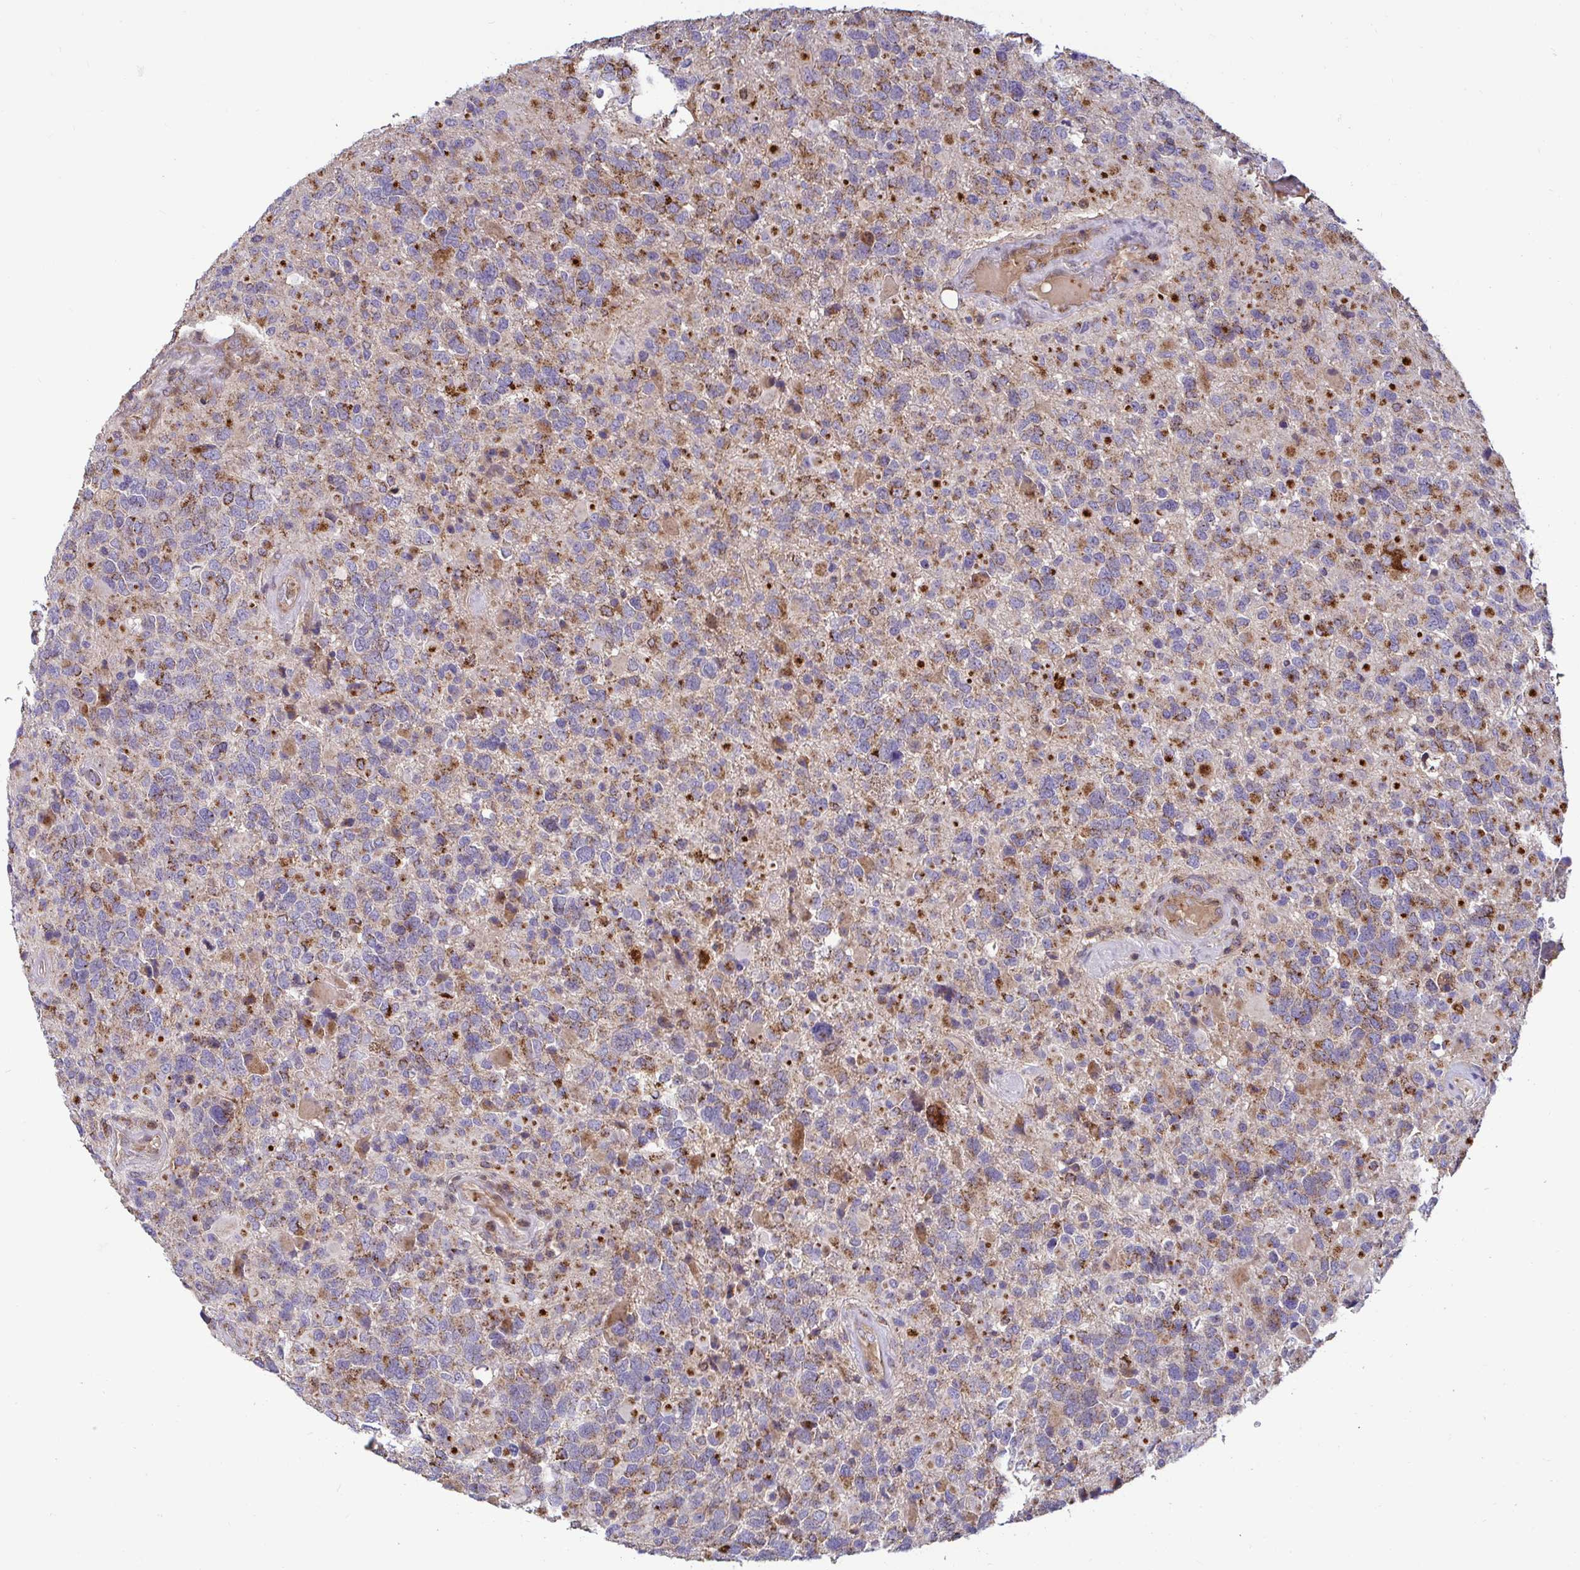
{"staining": {"intensity": "moderate", "quantity": "25%-75%", "location": "cytoplasmic/membranous"}, "tissue": "glioma", "cell_type": "Tumor cells", "image_type": "cancer", "snomed": [{"axis": "morphology", "description": "Glioma, malignant, High grade"}, {"axis": "topography", "description": "Brain"}], "caption": "Brown immunohistochemical staining in glioma shows moderate cytoplasmic/membranous expression in about 25%-75% of tumor cells.", "gene": "SPRY1", "patient": {"sex": "female", "age": 40}}